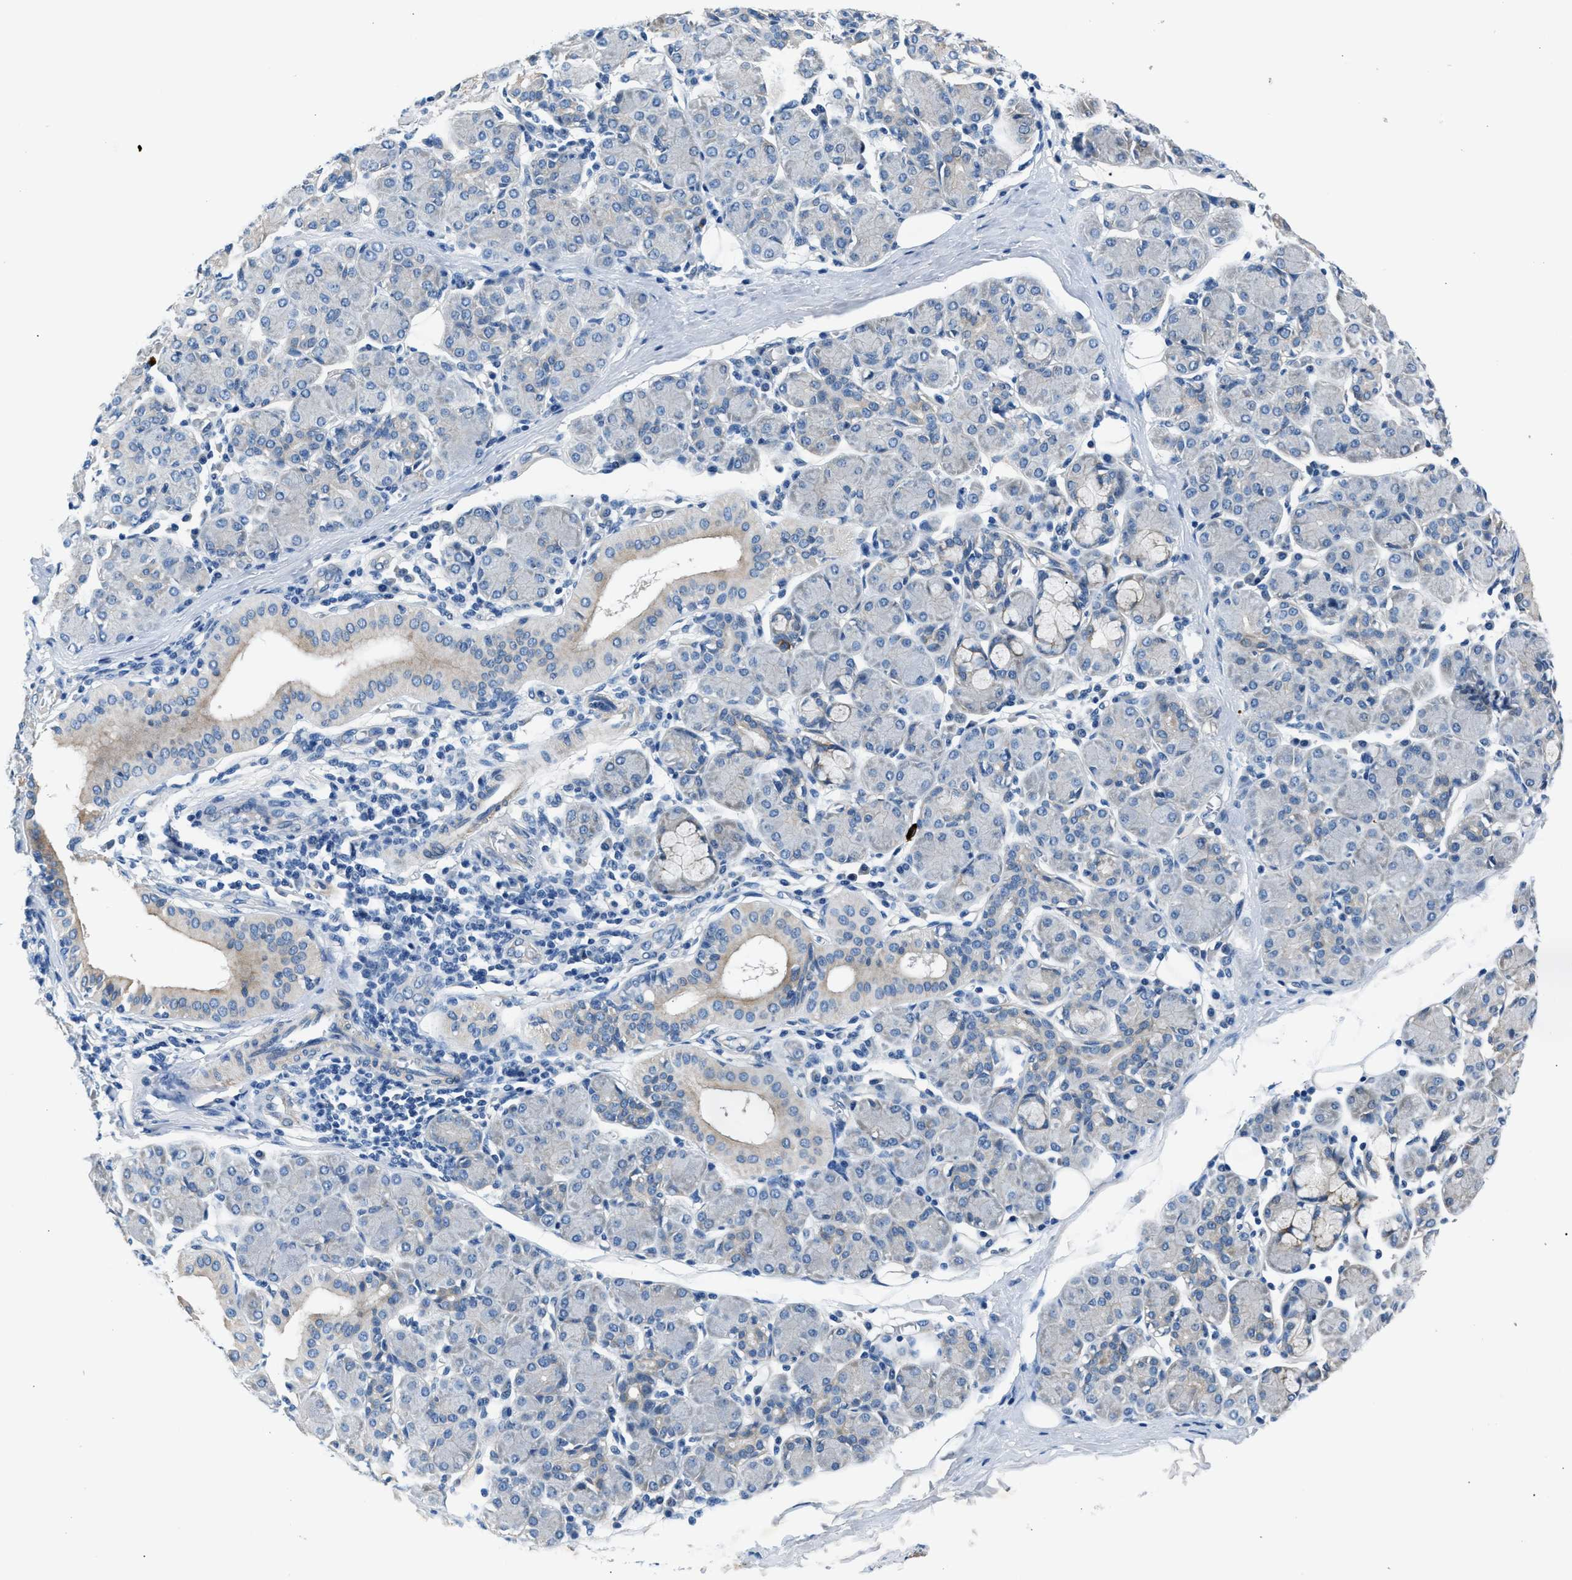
{"staining": {"intensity": "moderate", "quantity": "<25%", "location": "cytoplasmic/membranous"}, "tissue": "salivary gland", "cell_type": "Glandular cells", "image_type": "normal", "snomed": [{"axis": "morphology", "description": "Normal tissue, NOS"}, {"axis": "morphology", "description": "Inflammation, NOS"}, {"axis": "topography", "description": "Lymph node"}, {"axis": "topography", "description": "Salivary gland"}], "caption": "Protein analysis of benign salivary gland demonstrates moderate cytoplasmic/membranous expression in about <25% of glandular cells. (Brightfield microscopy of DAB IHC at high magnification).", "gene": "CDRT4", "patient": {"sex": "male", "age": 3}}